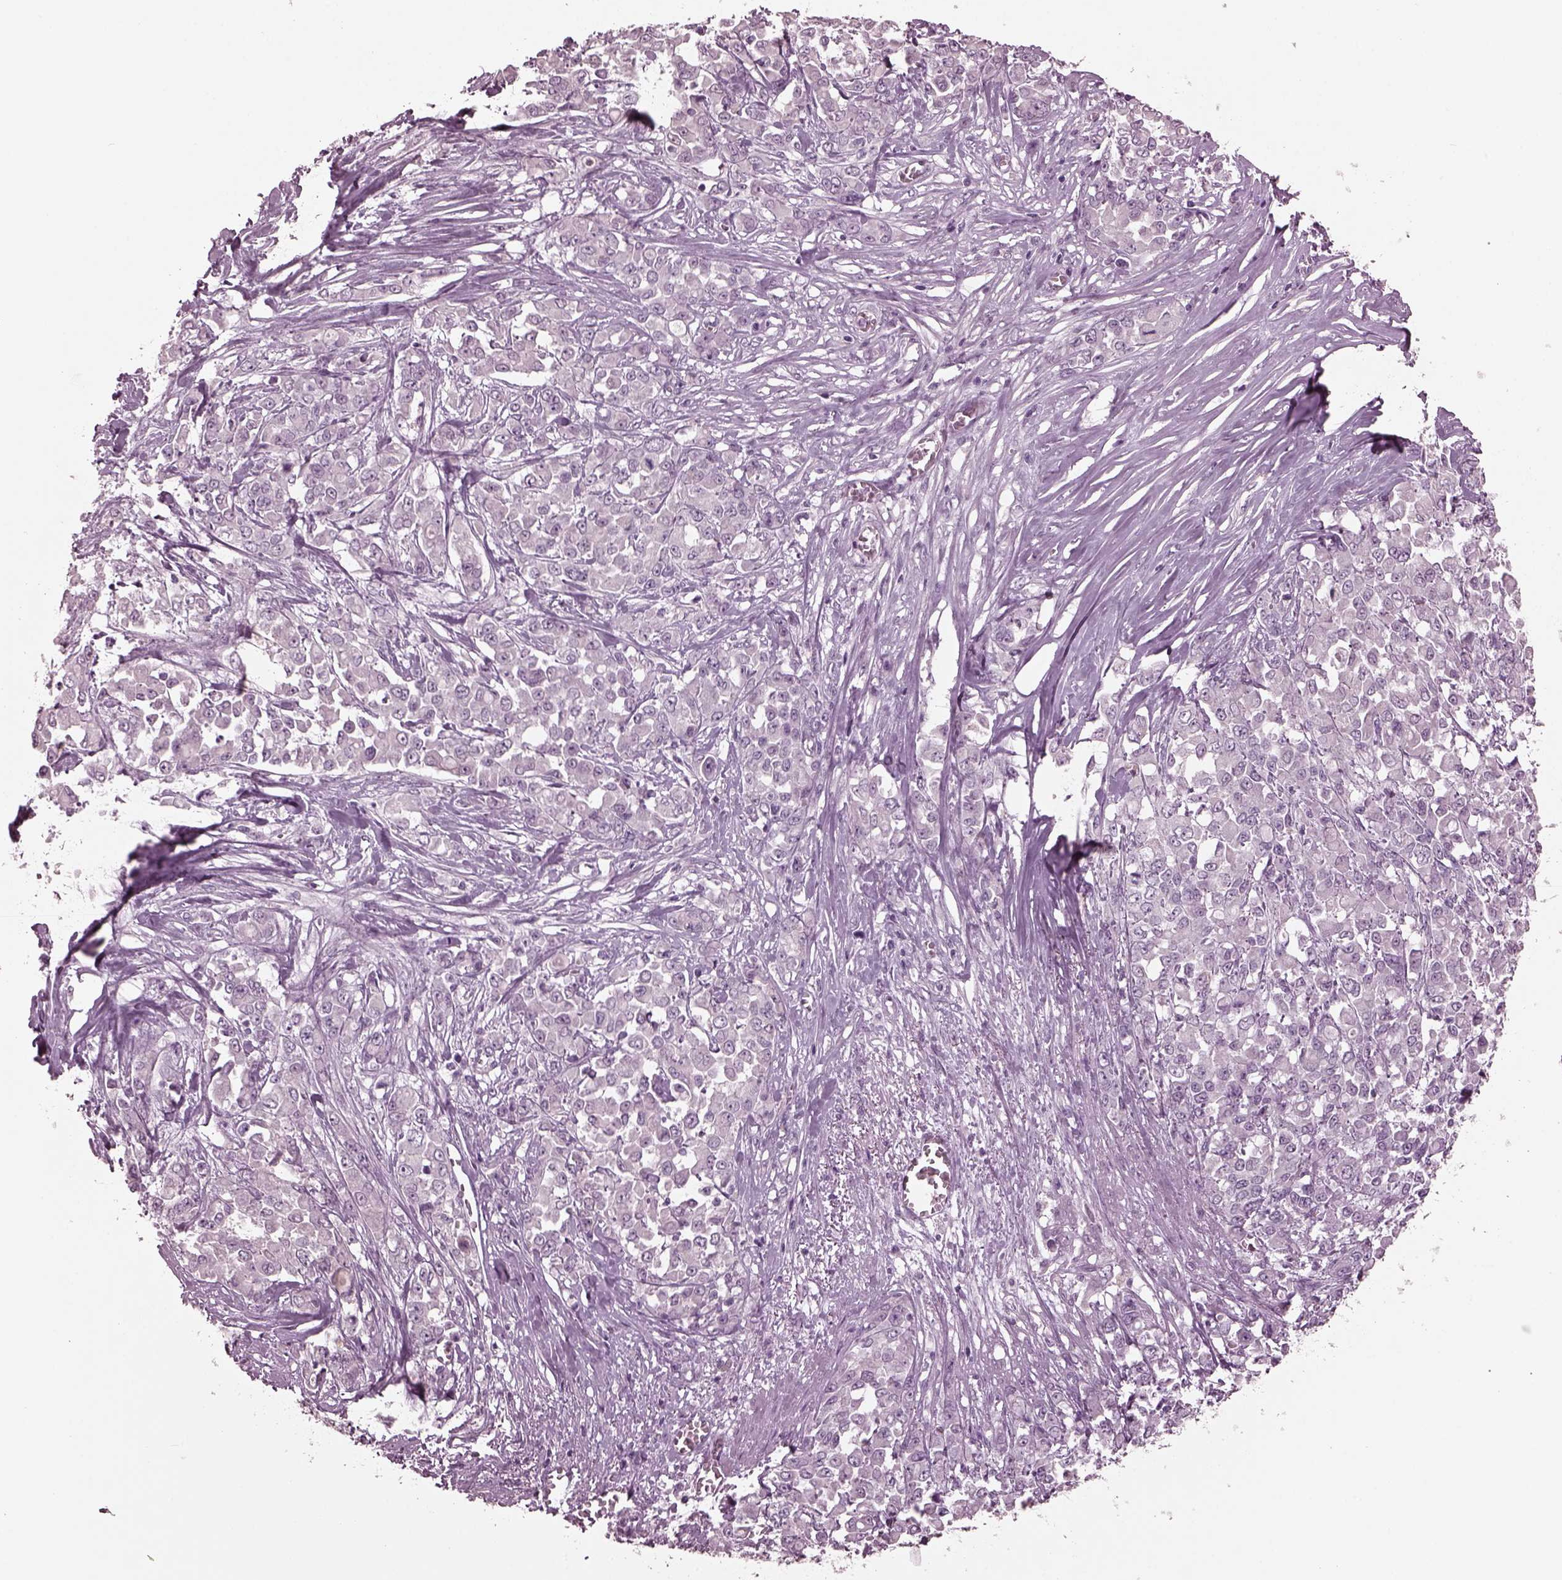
{"staining": {"intensity": "negative", "quantity": "none", "location": "none"}, "tissue": "stomach cancer", "cell_type": "Tumor cells", "image_type": "cancer", "snomed": [{"axis": "morphology", "description": "Adenocarcinoma, NOS"}, {"axis": "topography", "description": "Stomach"}], "caption": "Tumor cells are negative for brown protein staining in stomach adenocarcinoma.", "gene": "MIB2", "patient": {"sex": "female", "age": 76}}